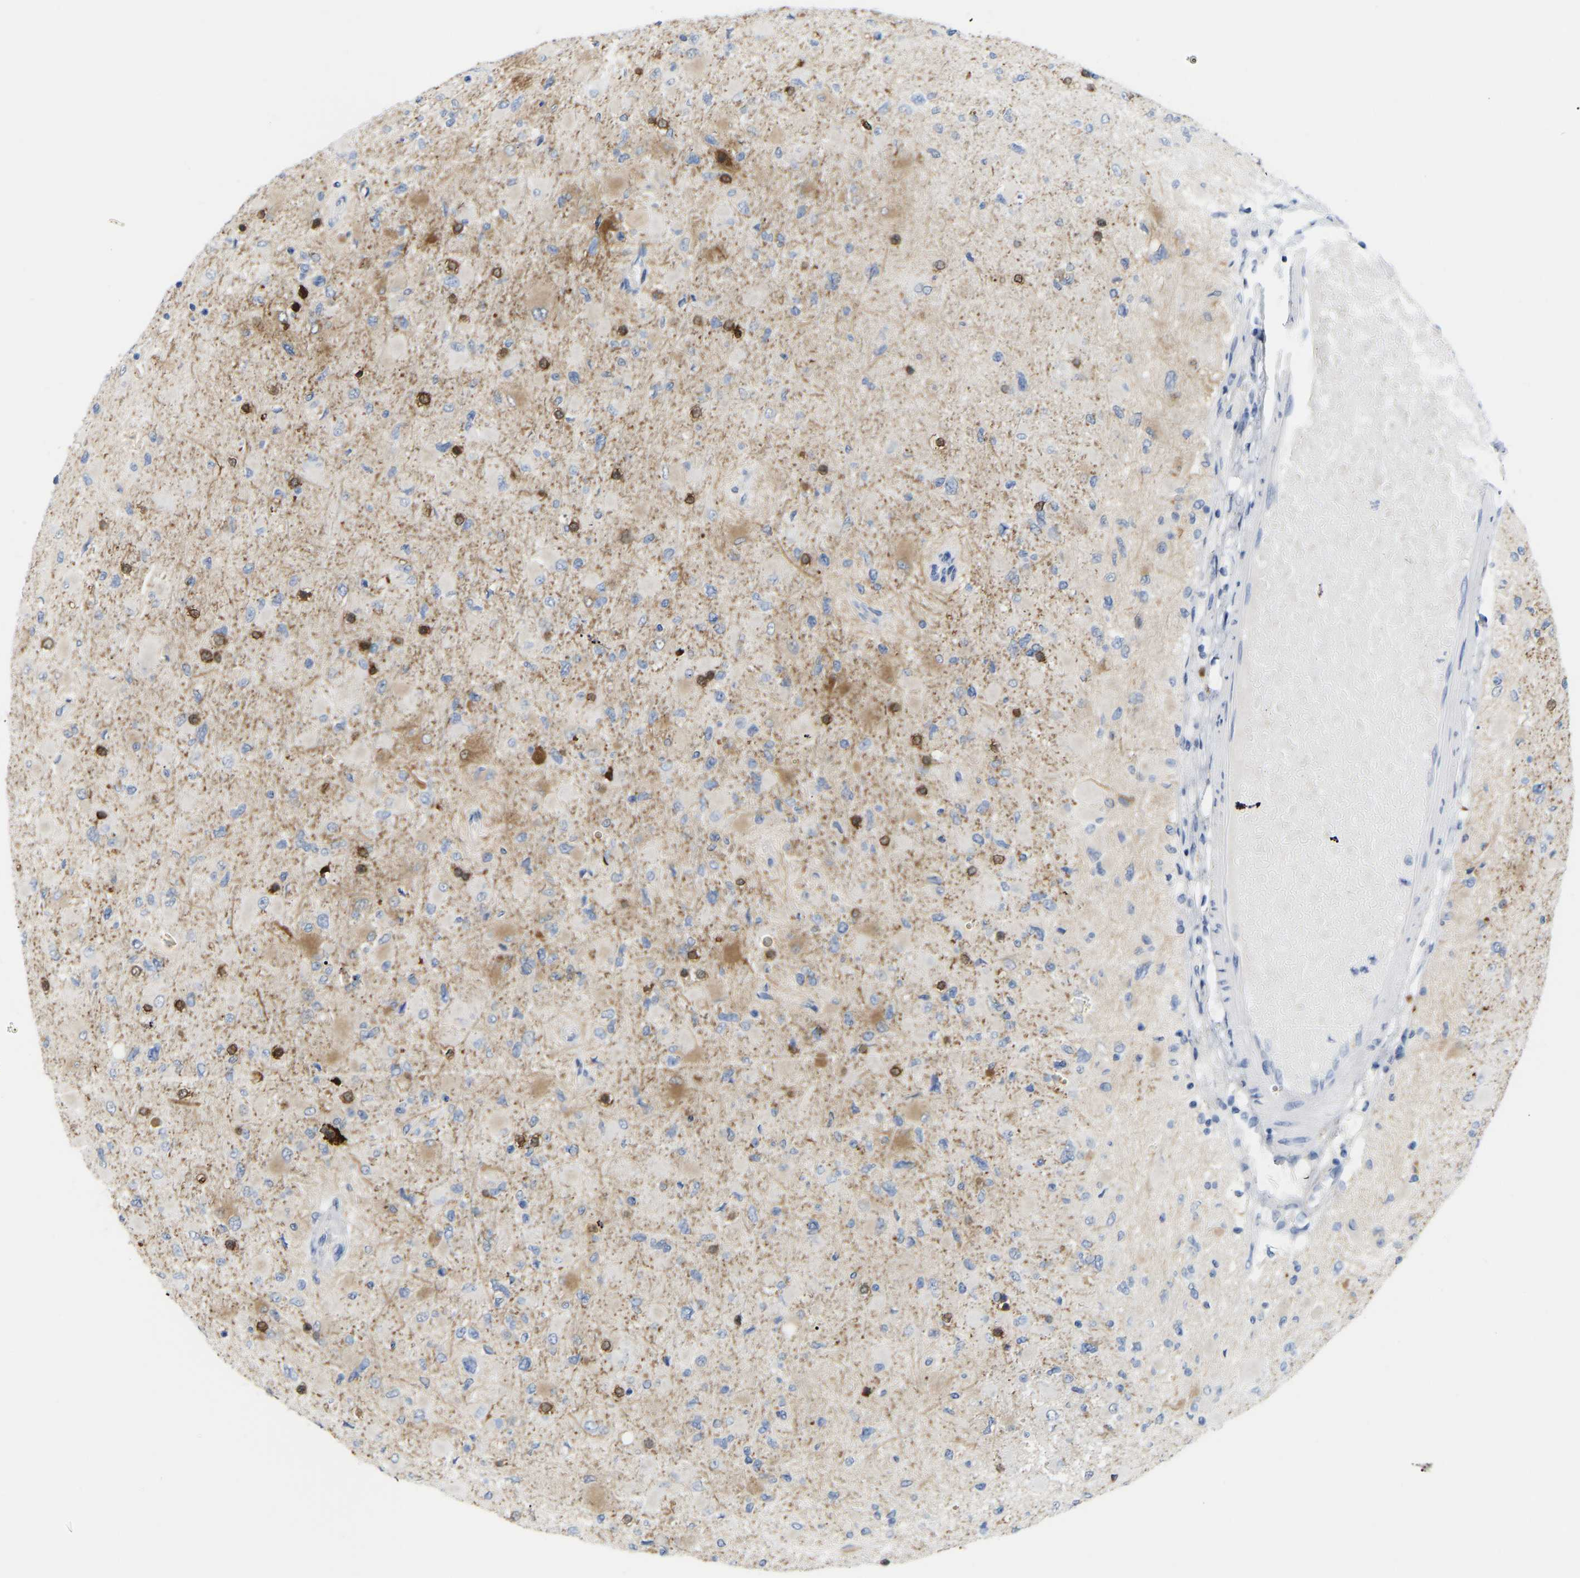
{"staining": {"intensity": "negative", "quantity": "none", "location": "none"}, "tissue": "glioma", "cell_type": "Tumor cells", "image_type": "cancer", "snomed": [{"axis": "morphology", "description": "Glioma, malignant, High grade"}, {"axis": "topography", "description": "Cerebral cortex"}], "caption": "IHC micrograph of human glioma stained for a protein (brown), which reveals no positivity in tumor cells.", "gene": "ABTB2", "patient": {"sex": "female", "age": 36}}